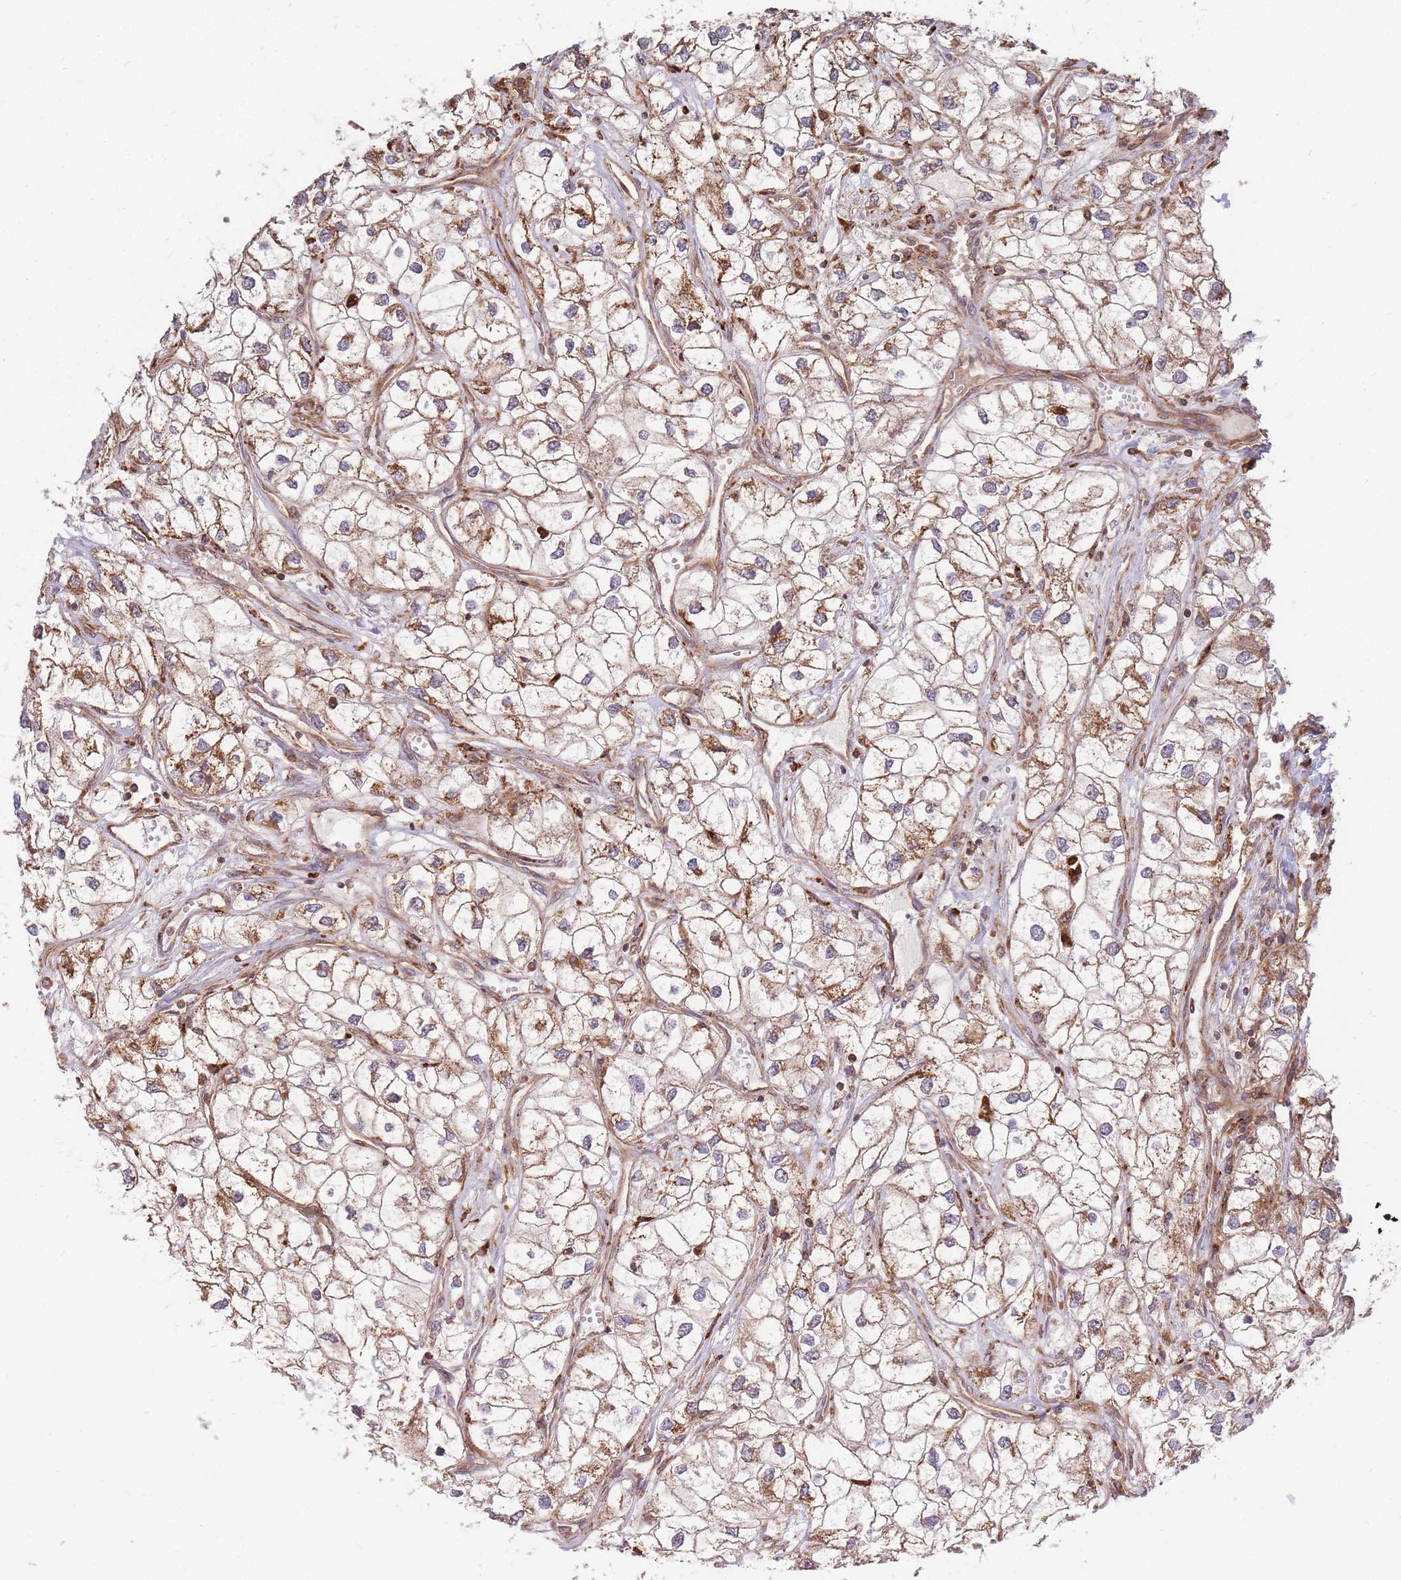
{"staining": {"intensity": "moderate", "quantity": ">75%", "location": "cytoplasmic/membranous"}, "tissue": "renal cancer", "cell_type": "Tumor cells", "image_type": "cancer", "snomed": [{"axis": "morphology", "description": "Adenocarcinoma, NOS"}, {"axis": "topography", "description": "Kidney"}], "caption": "Human renal cancer stained for a protein (brown) demonstrates moderate cytoplasmic/membranous positive positivity in about >75% of tumor cells.", "gene": "RASSF2", "patient": {"sex": "male", "age": 59}}